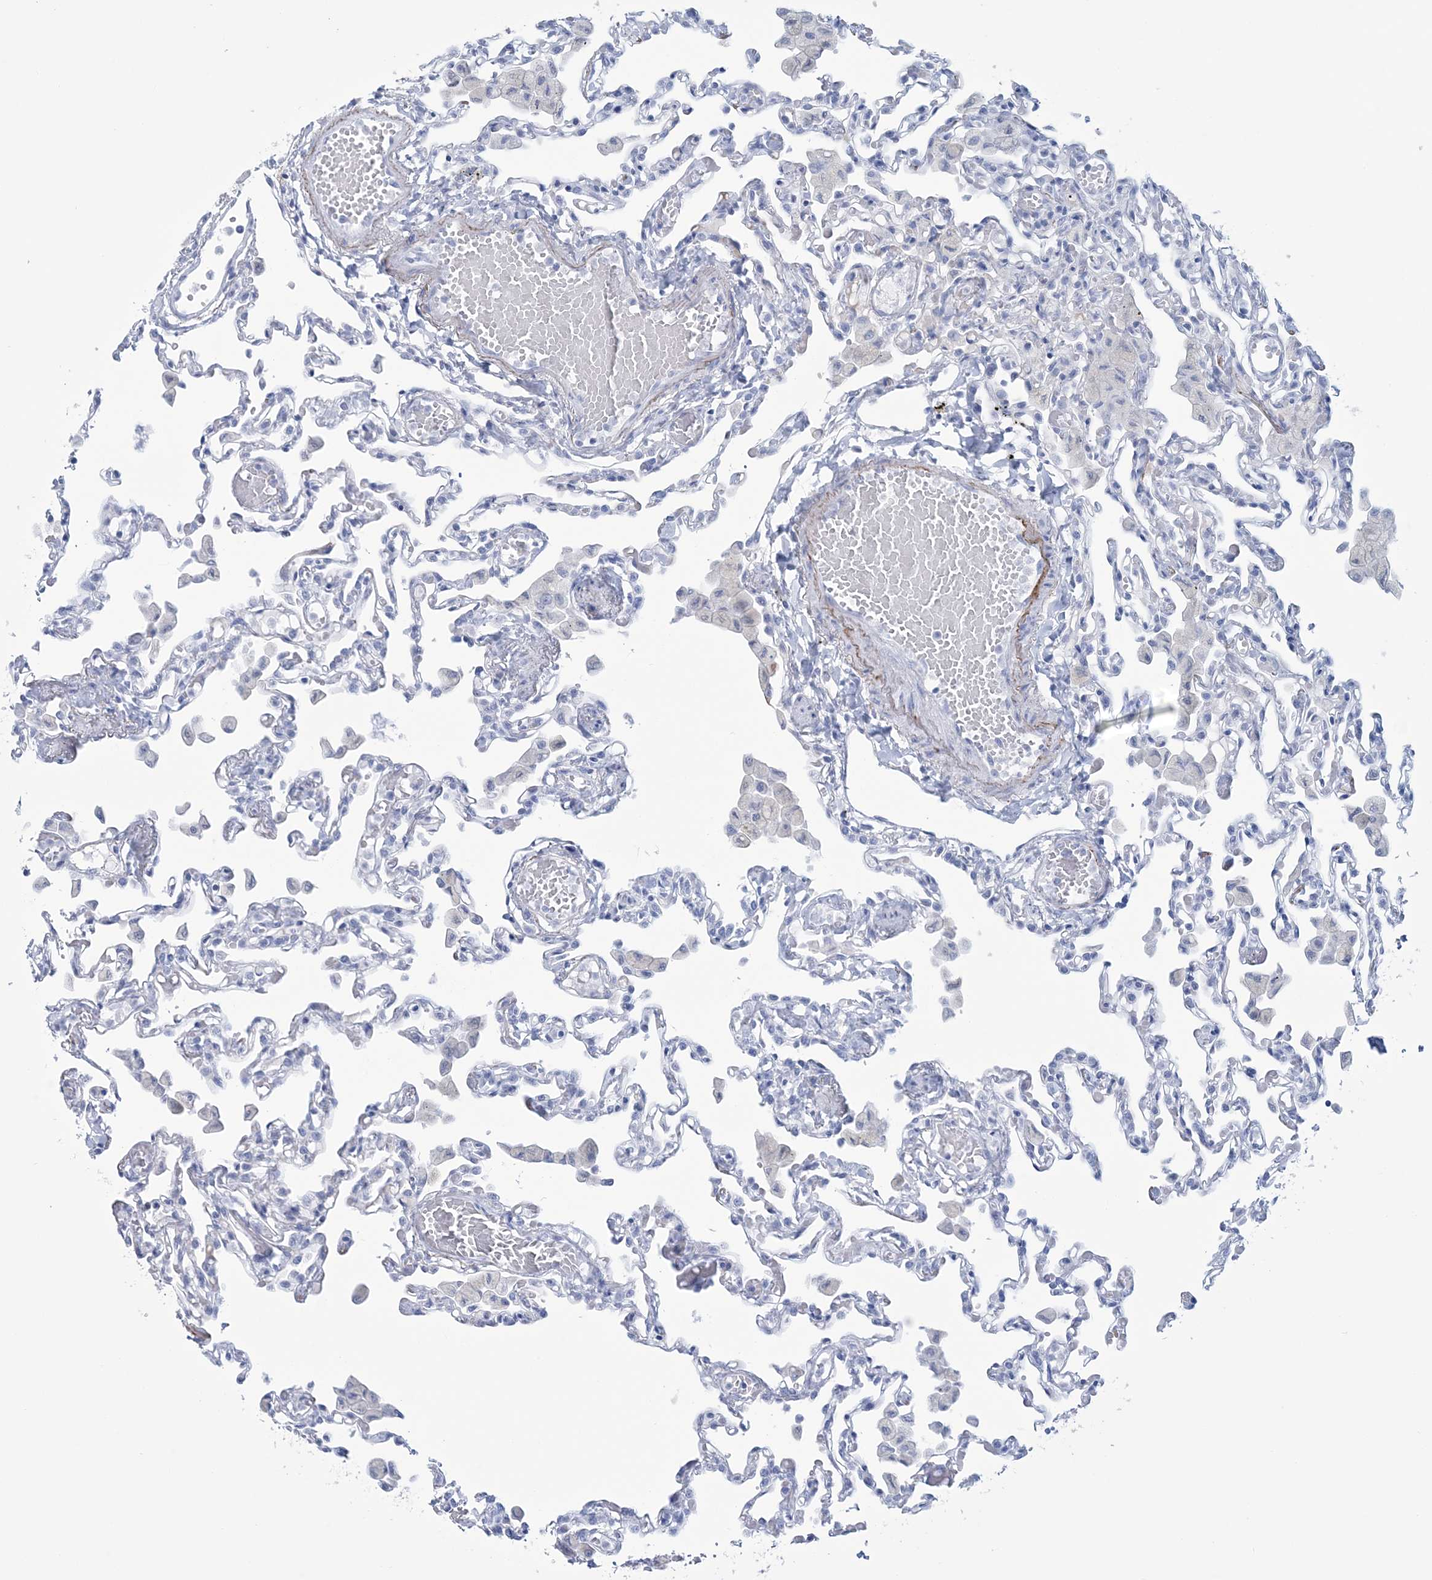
{"staining": {"intensity": "negative", "quantity": "none", "location": "none"}, "tissue": "lung", "cell_type": "Alveolar cells", "image_type": "normal", "snomed": [{"axis": "morphology", "description": "Normal tissue, NOS"}, {"axis": "topography", "description": "Bronchus"}, {"axis": "topography", "description": "Lung"}], "caption": "Lung stained for a protein using immunohistochemistry (IHC) reveals no expression alveolar cells.", "gene": "DPCD", "patient": {"sex": "female", "age": 49}}